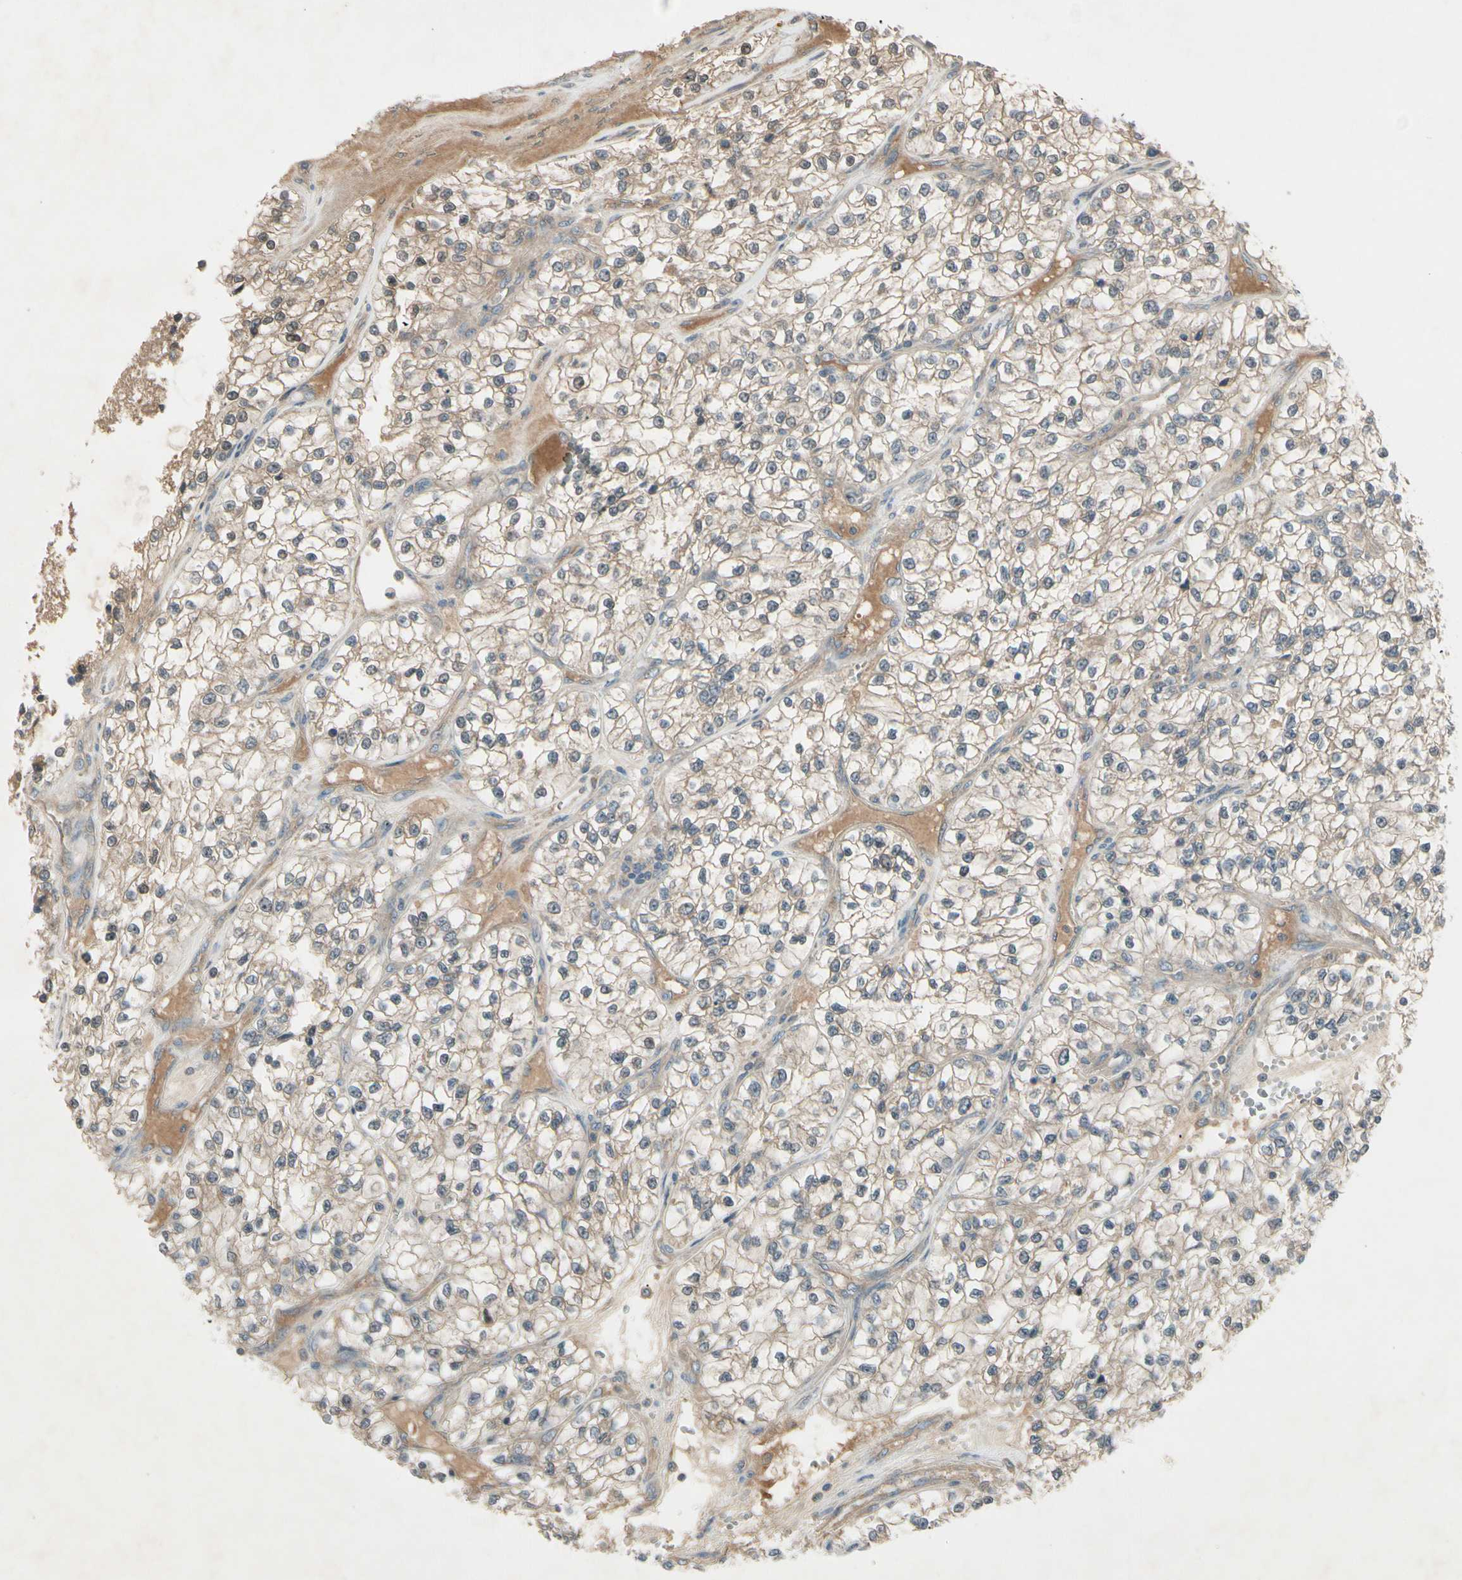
{"staining": {"intensity": "weak", "quantity": ">75%", "location": "cytoplasmic/membranous"}, "tissue": "renal cancer", "cell_type": "Tumor cells", "image_type": "cancer", "snomed": [{"axis": "morphology", "description": "Adenocarcinoma, NOS"}, {"axis": "topography", "description": "Kidney"}], "caption": "Weak cytoplasmic/membranous protein expression is seen in about >75% of tumor cells in renal cancer.", "gene": "FHDC1", "patient": {"sex": "female", "age": 57}}